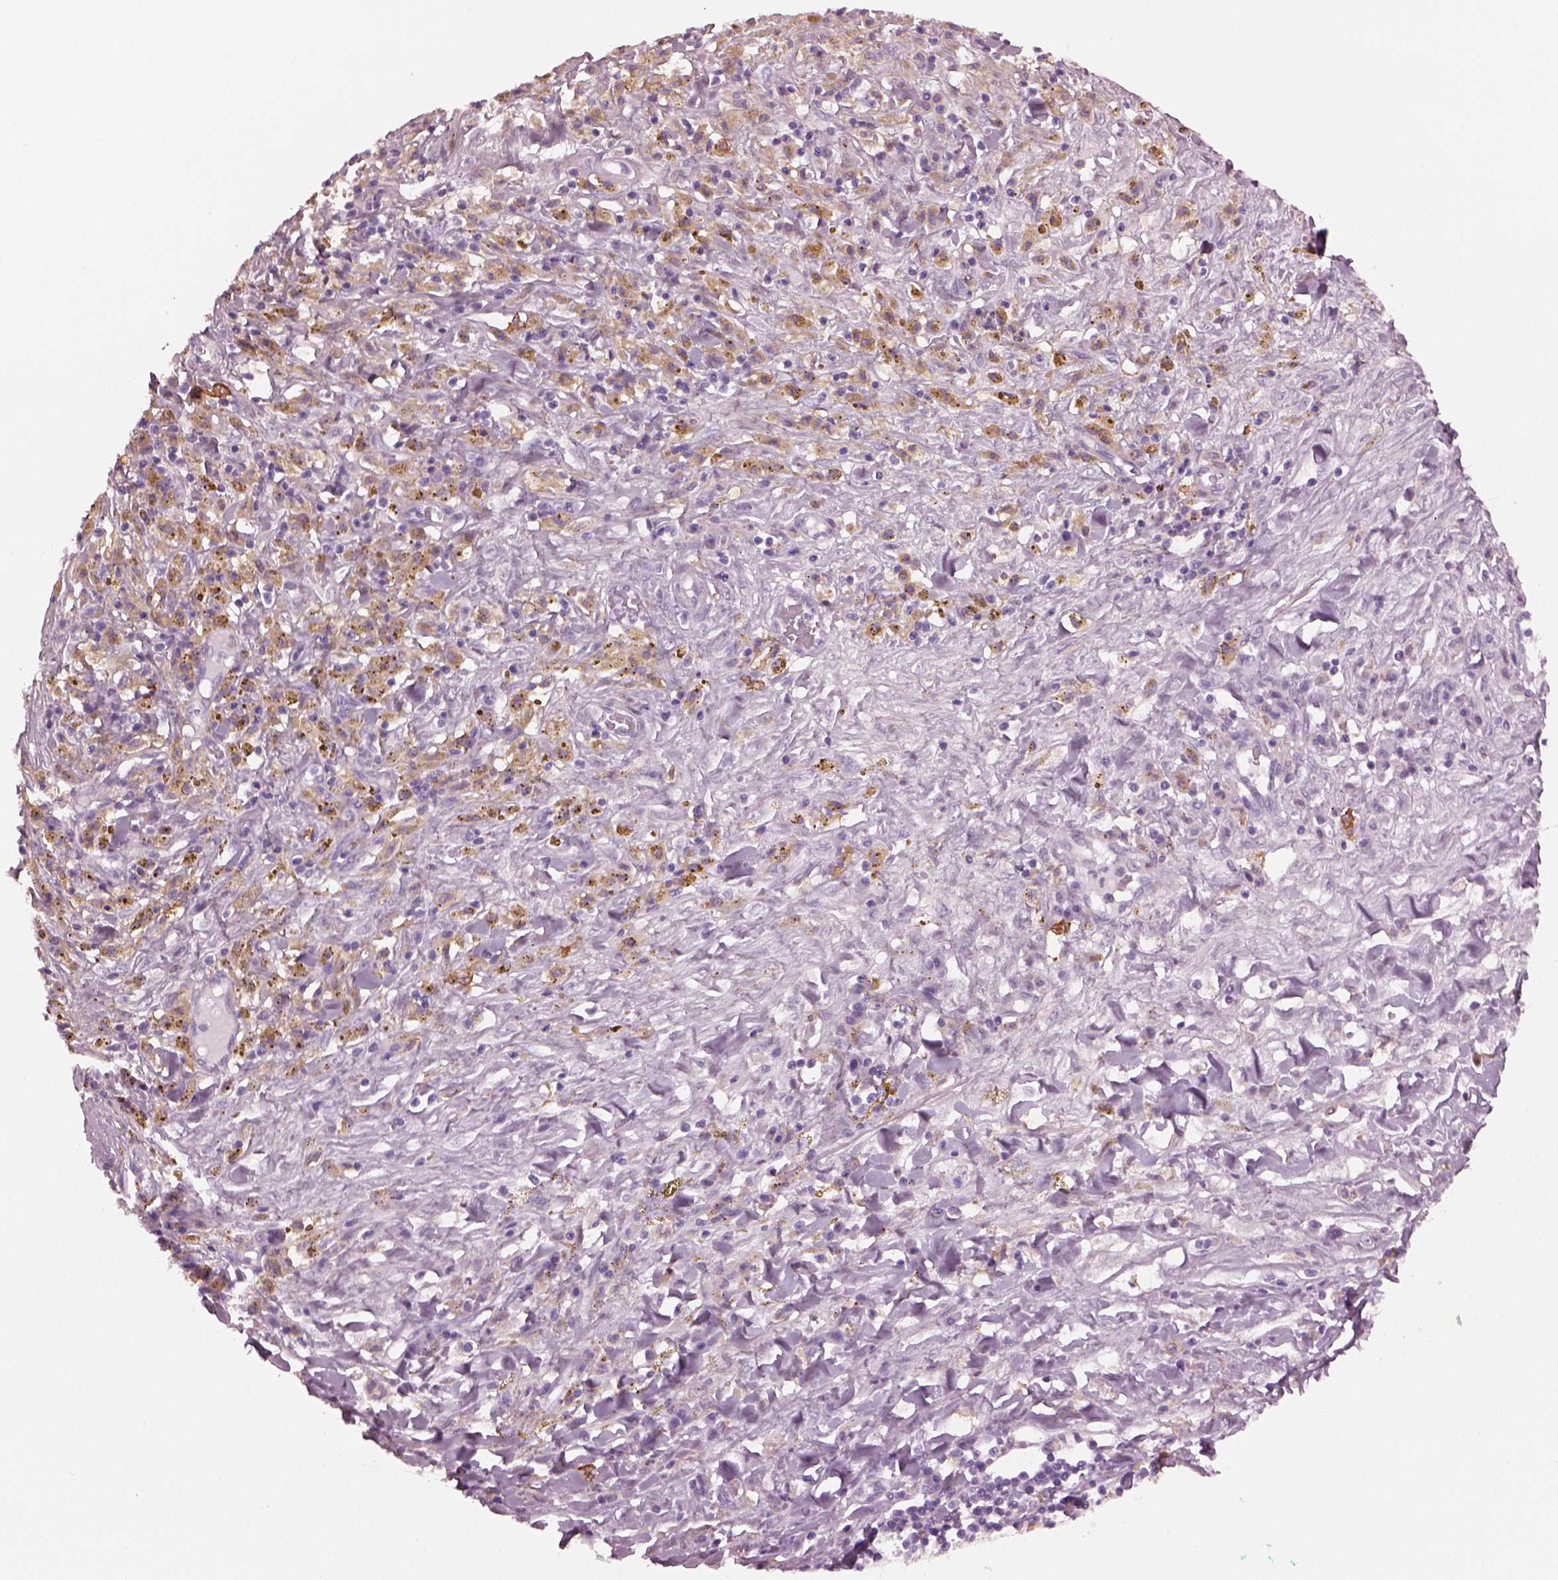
{"staining": {"intensity": "negative", "quantity": "none", "location": "none"}, "tissue": "melanoma", "cell_type": "Tumor cells", "image_type": "cancer", "snomed": [{"axis": "morphology", "description": "Malignant melanoma, NOS"}, {"axis": "topography", "description": "Skin"}], "caption": "An immunohistochemistry photomicrograph of melanoma is shown. There is no staining in tumor cells of melanoma. (DAB (3,3'-diaminobenzidine) immunohistochemistry with hematoxylin counter stain).", "gene": "SHTN1", "patient": {"sex": "female", "age": 91}}